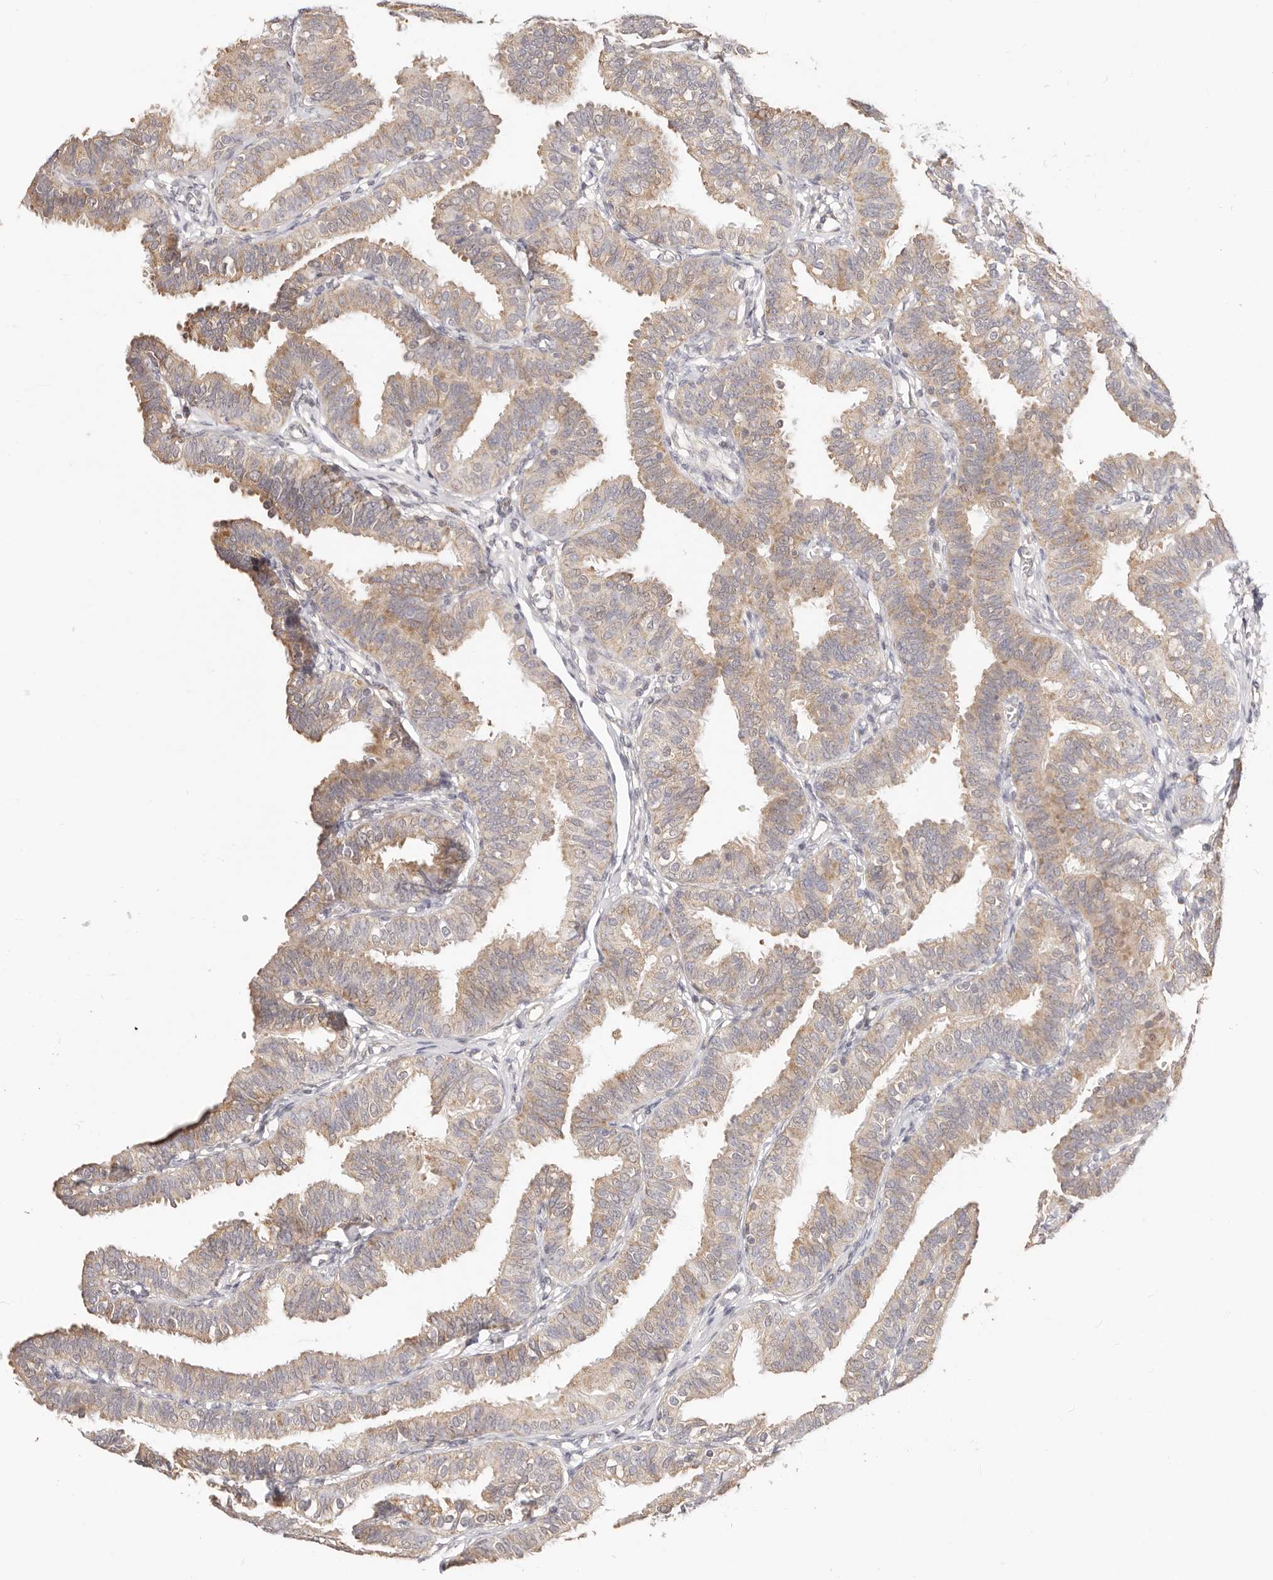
{"staining": {"intensity": "weak", "quantity": ">75%", "location": "cytoplasmic/membranous"}, "tissue": "fallopian tube", "cell_type": "Glandular cells", "image_type": "normal", "snomed": [{"axis": "morphology", "description": "Normal tissue, NOS"}, {"axis": "topography", "description": "Fallopian tube"}], "caption": "Immunohistochemistry histopathology image of benign human fallopian tube stained for a protein (brown), which displays low levels of weak cytoplasmic/membranous staining in approximately >75% of glandular cells.", "gene": "KCMF1", "patient": {"sex": "female", "age": 35}}